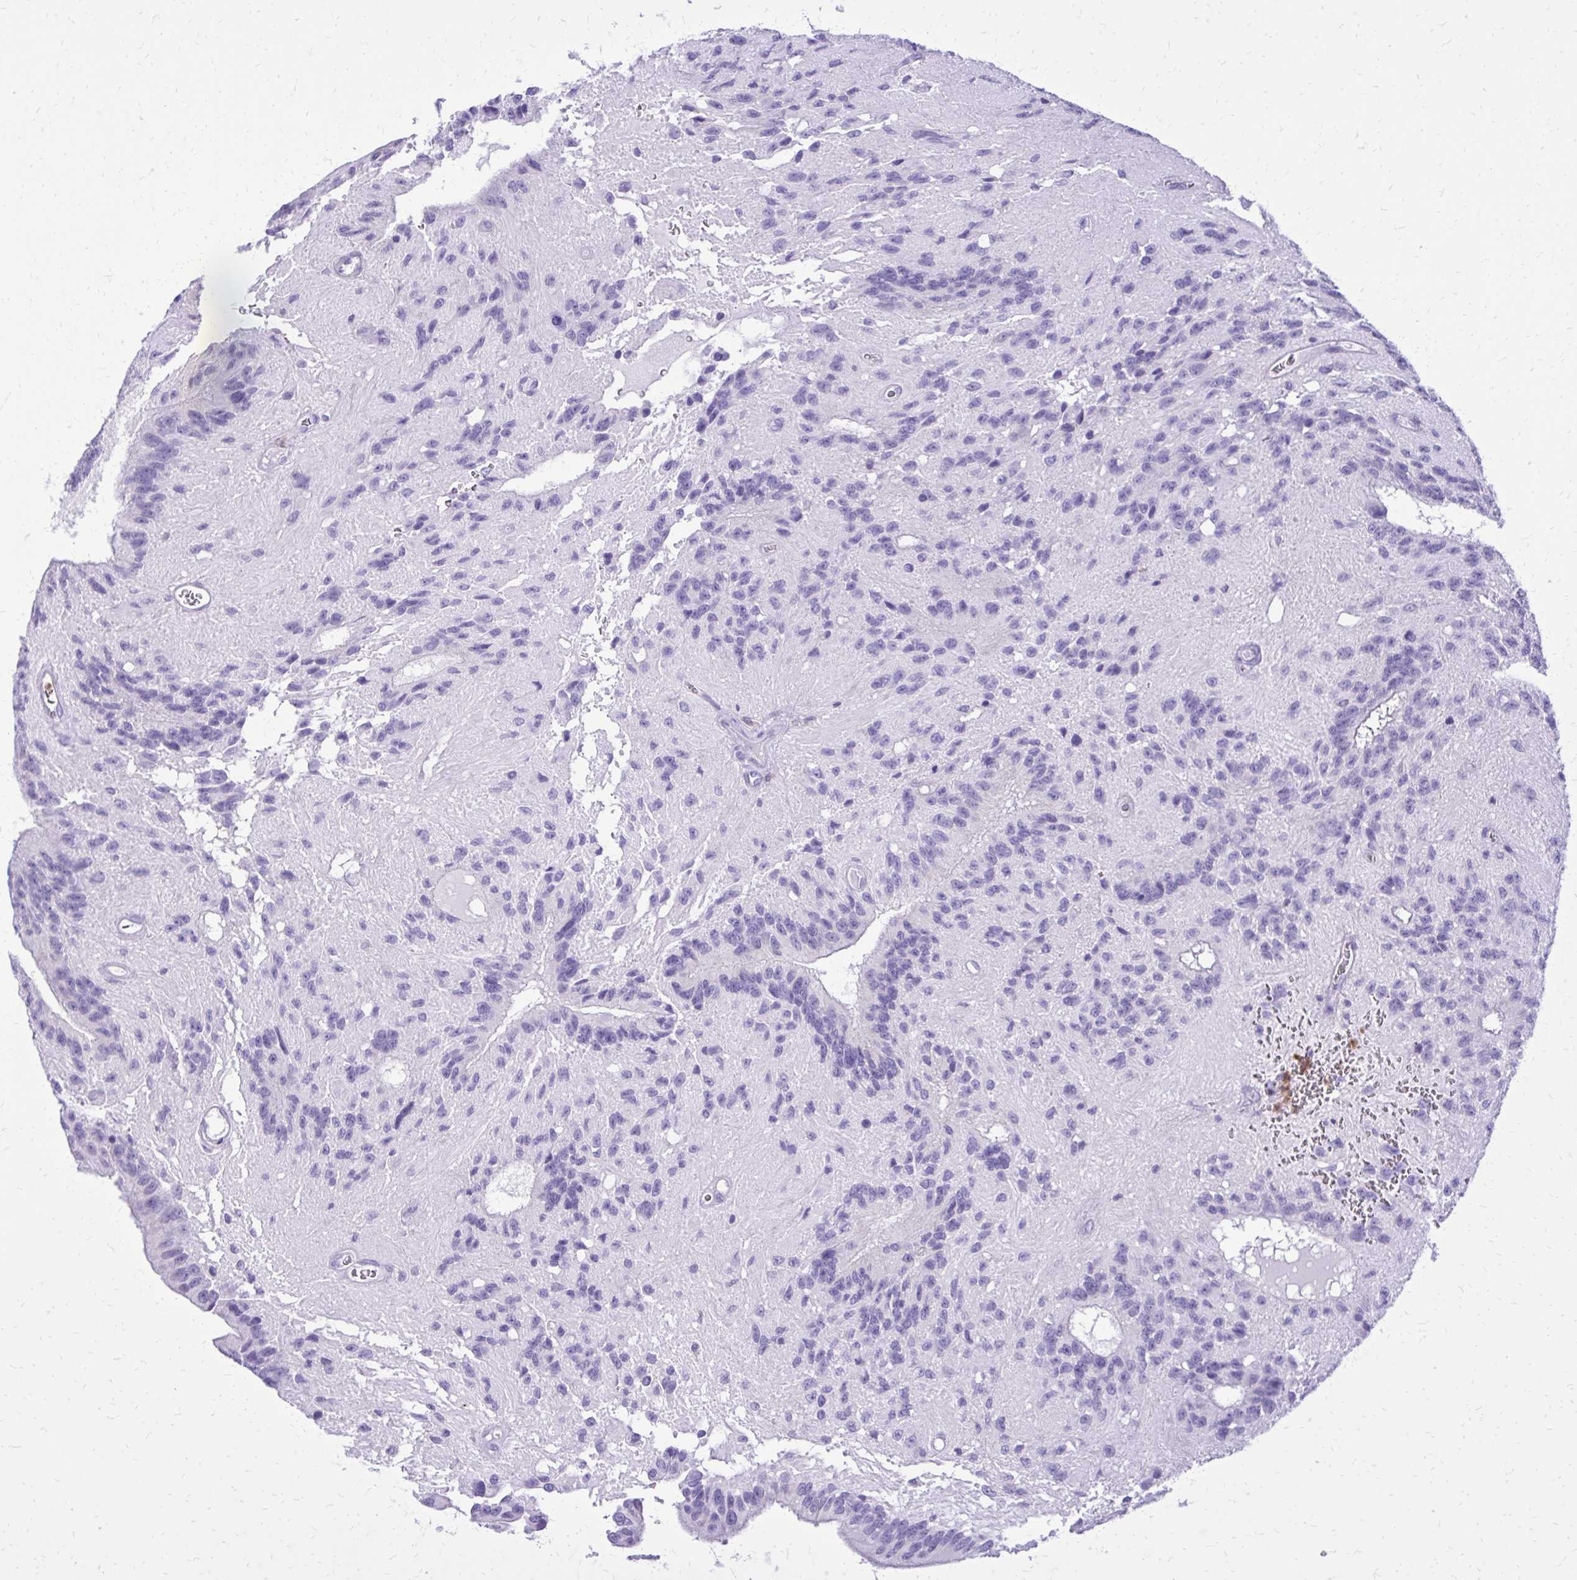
{"staining": {"intensity": "negative", "quantity": "none", "location": "none"}, "tissue": "glioma", "cell_type": "Tumor cells", "image_type": "cancer", "snomed": [{"axis": "morphology", "description": "Glioma, malignant, Low grade"}, {"axis": "topography", "description": "Brain"}], "caption": "Immunohistochemical staining of glioma demonstrates no significant staining in tumor cells.", "gene": "CAT", "patient": {"sex": "male", "age": 31}}